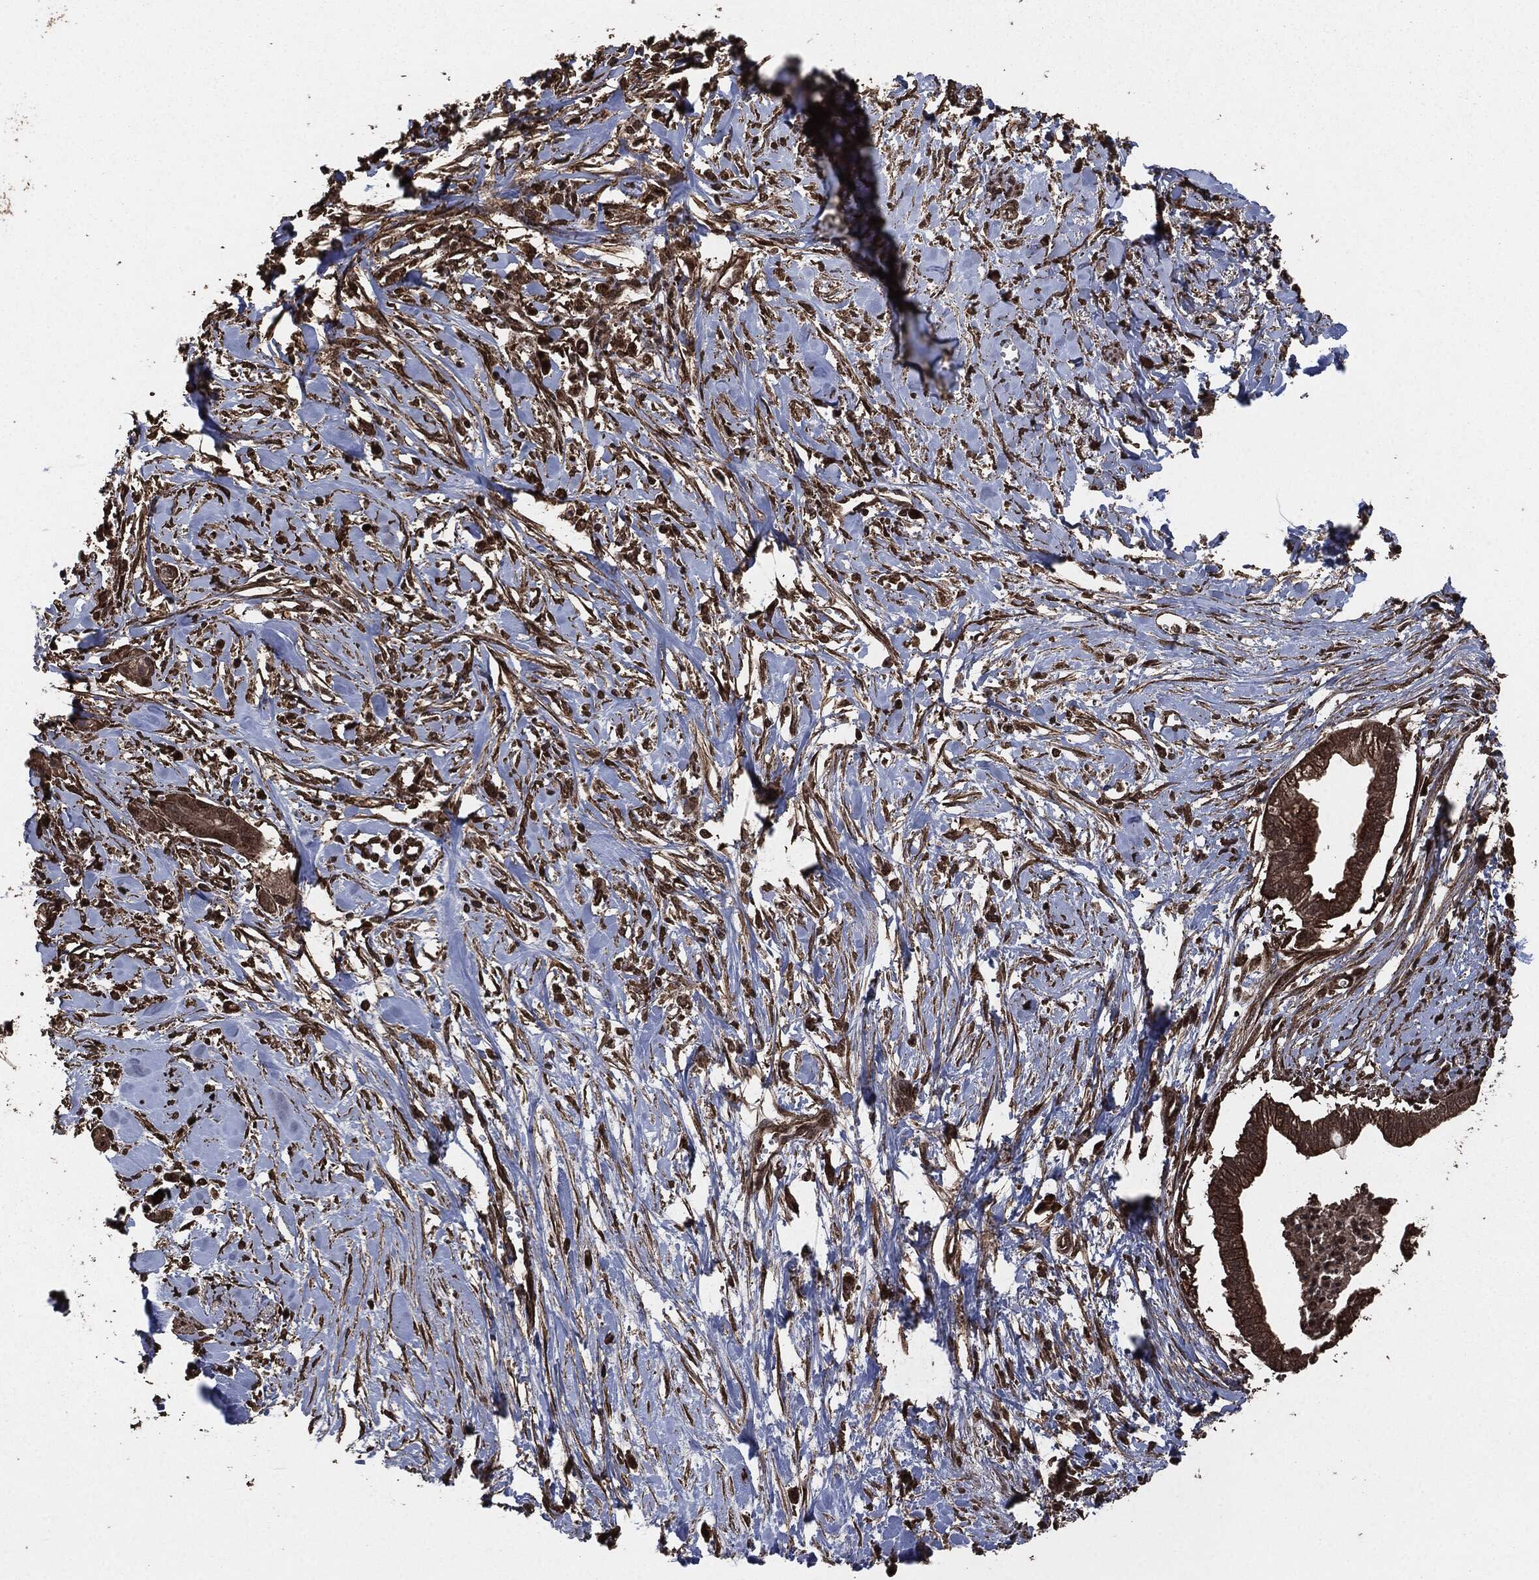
{"staining": {"intensity": "strong", "quantity": "25%-75%", "location": "cytoplasmic/membranous"}, "tissue": "pancreatic cancer", "cell_type": "Tumor cells", "image_type": "cancer", "snomed": [{"axis": "morphology", "description": "Normal tissue, NOS"}, {"axis": "morphology", "description": "Adenocarcinoma, NOS"}, {"axis": "topography", "description": "Pancreas"}], "caption": "An image of human pancreatic cancer stained for a protein displays strong cytoplasmic/membranous brown staining in tumor cells.", "gene": "EGFR", "patient": {"sex": "female", "age": 58}}